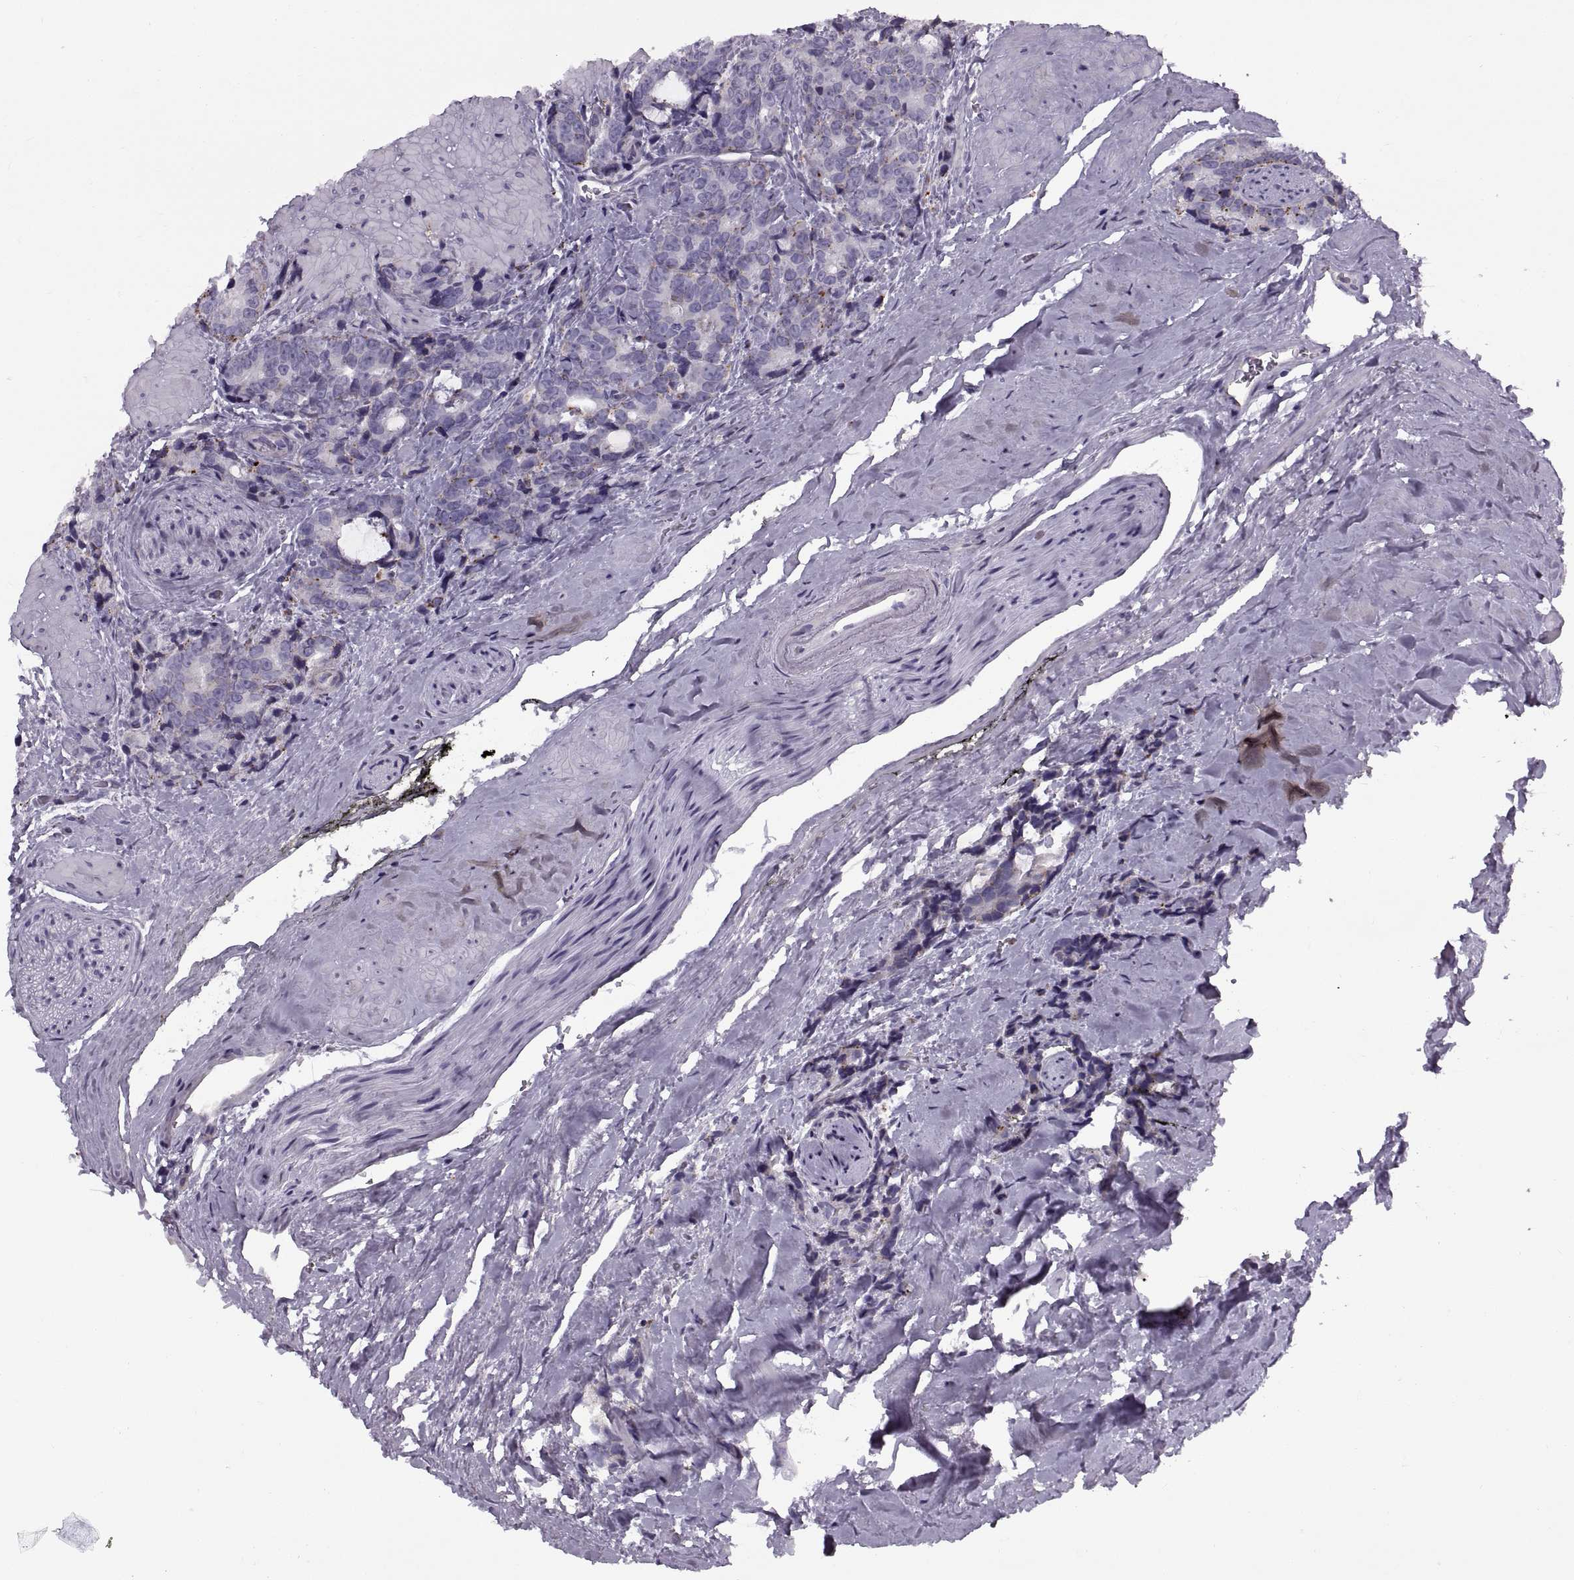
{"staining": {"intensity": "negative", "quantity": "none", "location": "none"}, "tissue": "prostate cancer", "cell_type": "Tumor cells", "image_type": "cancer", "snomed": [{"axis": "morphology", "description": "Adenocarcinoma, High grade"}, {"axis": "topography", "description": "Prostate"}], "caption": "Tumor cells show no significant protein positivity in adenocarcinoma (high-grade) (prostate). (DAB (3,3'-diaminobenzidine) immunohistochemistry, high magnification).", "gene": "CALCR", "patient": {"sex": "male", "age": 74}}